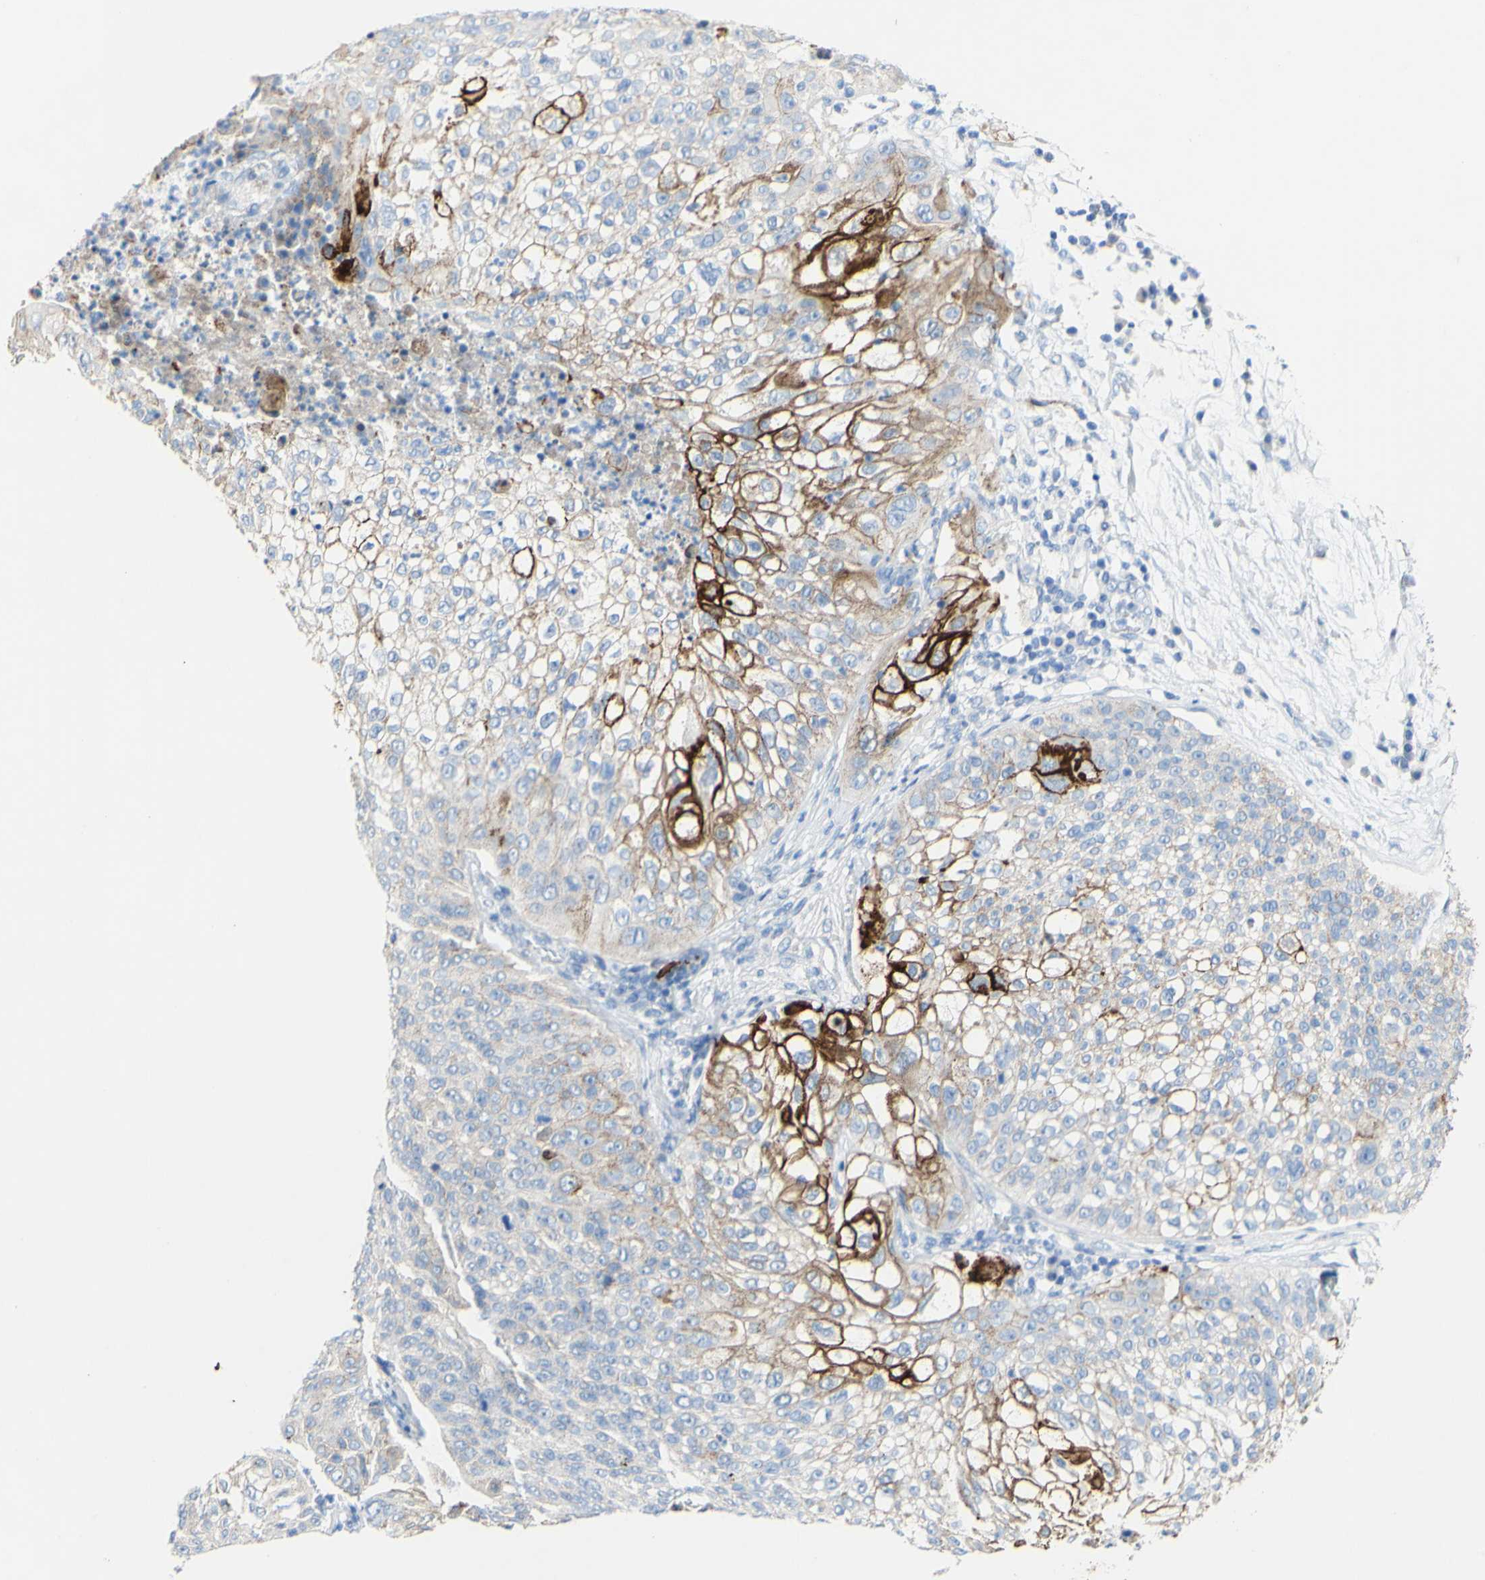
{"staining": {"intensity": "strong", "quantity": "<25%", "location": "cytoplasmic/membranous"}, "tissue": "lung cancer", "cell_type": "Tumor cells", "image_type": "cancer", "snomed": [{"axis": "morphology", "description": "Inflammation, NOS"}, {"axis": "morphology", "description": "Squamous cell carcinoma, NOS"}, {"axis": "topography", "description": "Lymph node"}, {"axis": "topography", "description": "Soft tissue"}, {"axis": "topography", "description": "Lung"}], "caption": "There is medium levels of strong cytoplasmic/membranous expression in tumor cells of lung squamous cell carcinoma, as demonstrated by immunohistochemical staining (brown color).", "gene": "DSC2", "patient": {"sex": "male", "age": 66}}